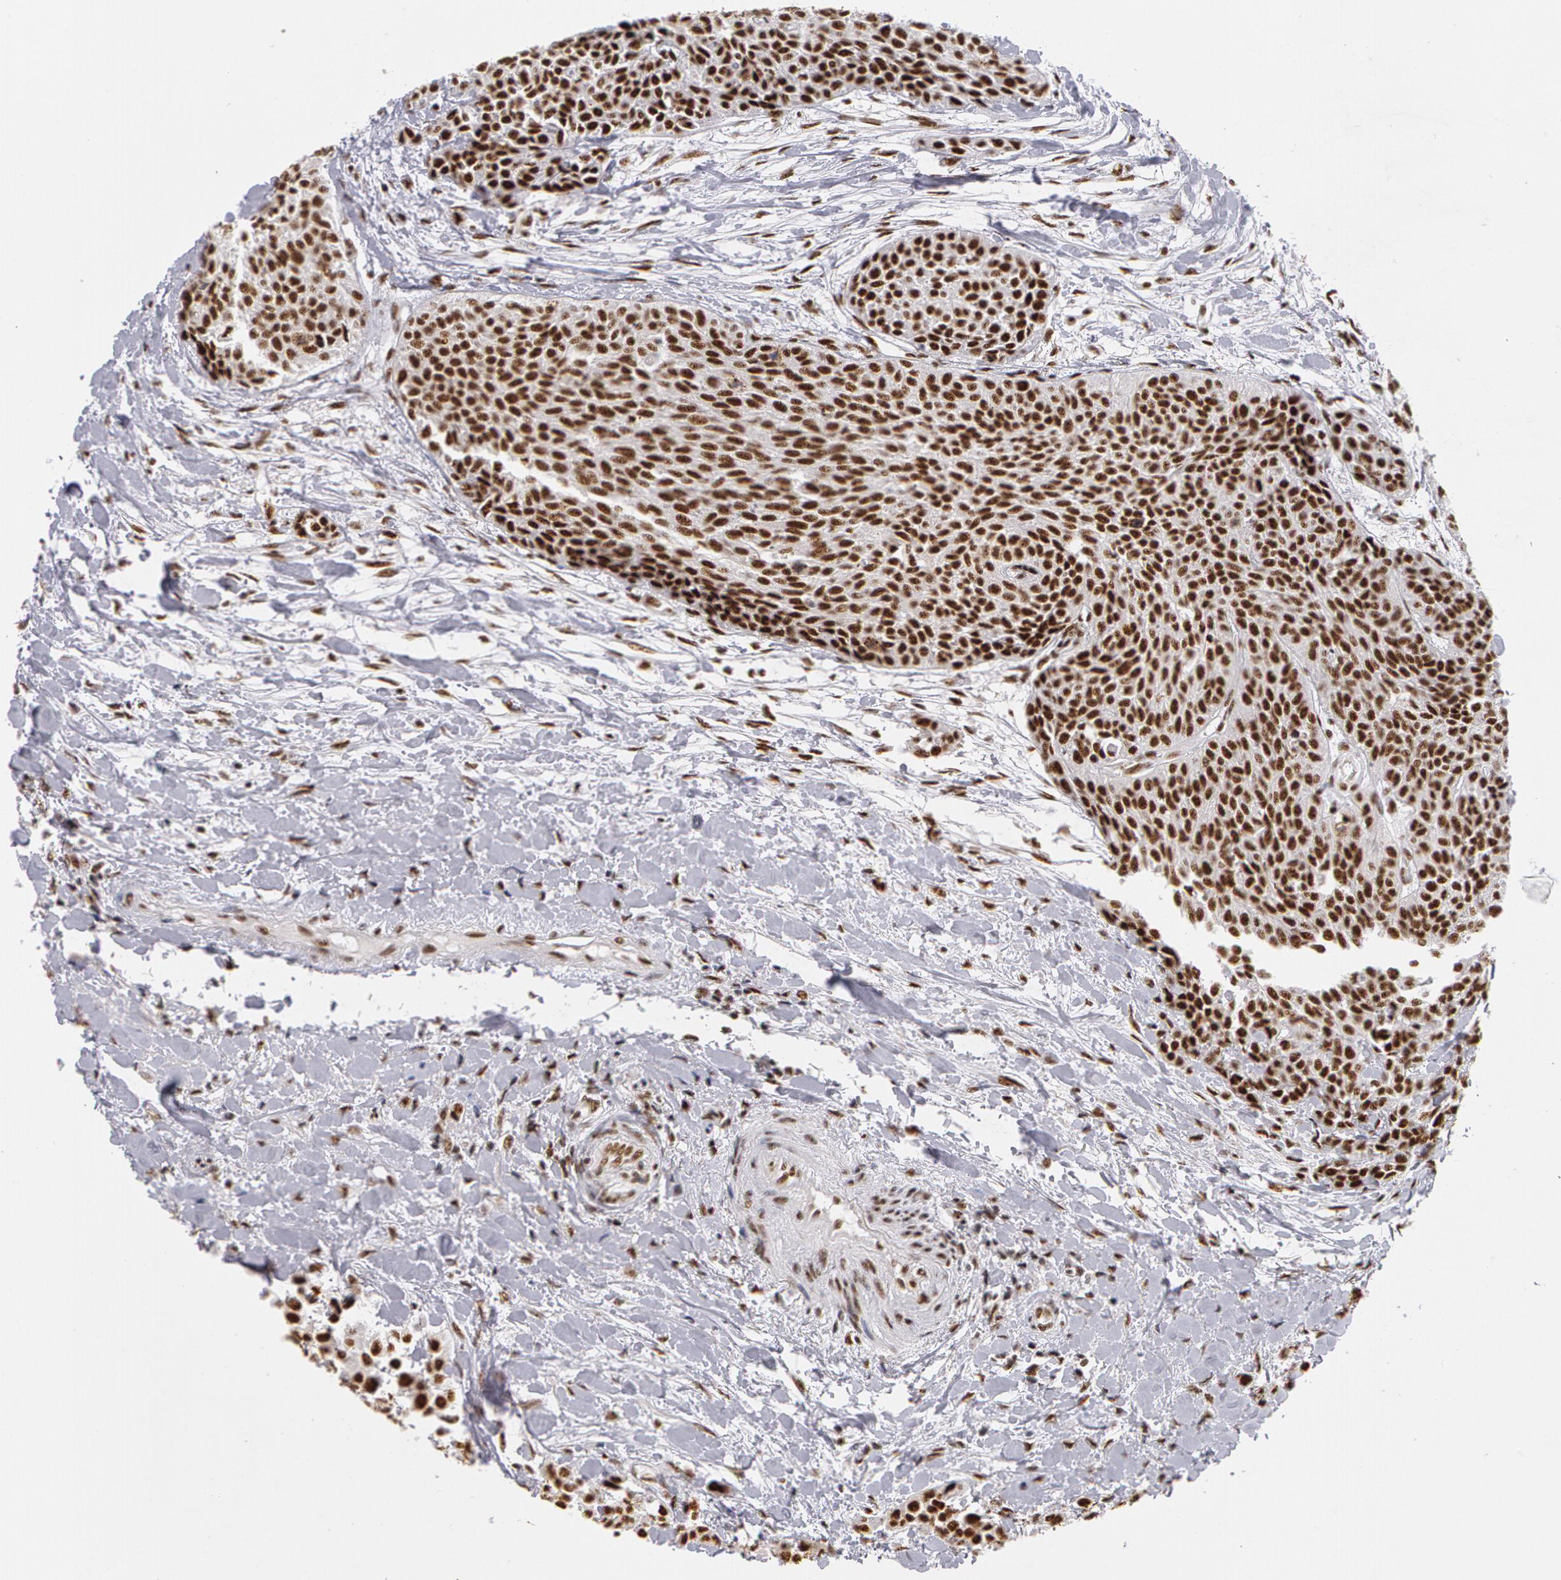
{"staining": {"intensity": "strong", "quantity": ">75%", "location": "nuclear"}, "tissue": "urothelial cancer", "cell_type": "Tumor cells", "image_type": "cancer", "snomed": [{"axis": "morphology", "description": "Urothelial carcinoma, High grade"}, {"axis": "topography", "description": "Urinary bladder"}], "caption": "There is high levels of strong nuclear staining in tumor cells of urothelial carcinoma (high-grade), as demonstrated by immunohistochemical staining (brown color).", "gene": "PNN", "patient": {"sex": "male", "age": 56}}